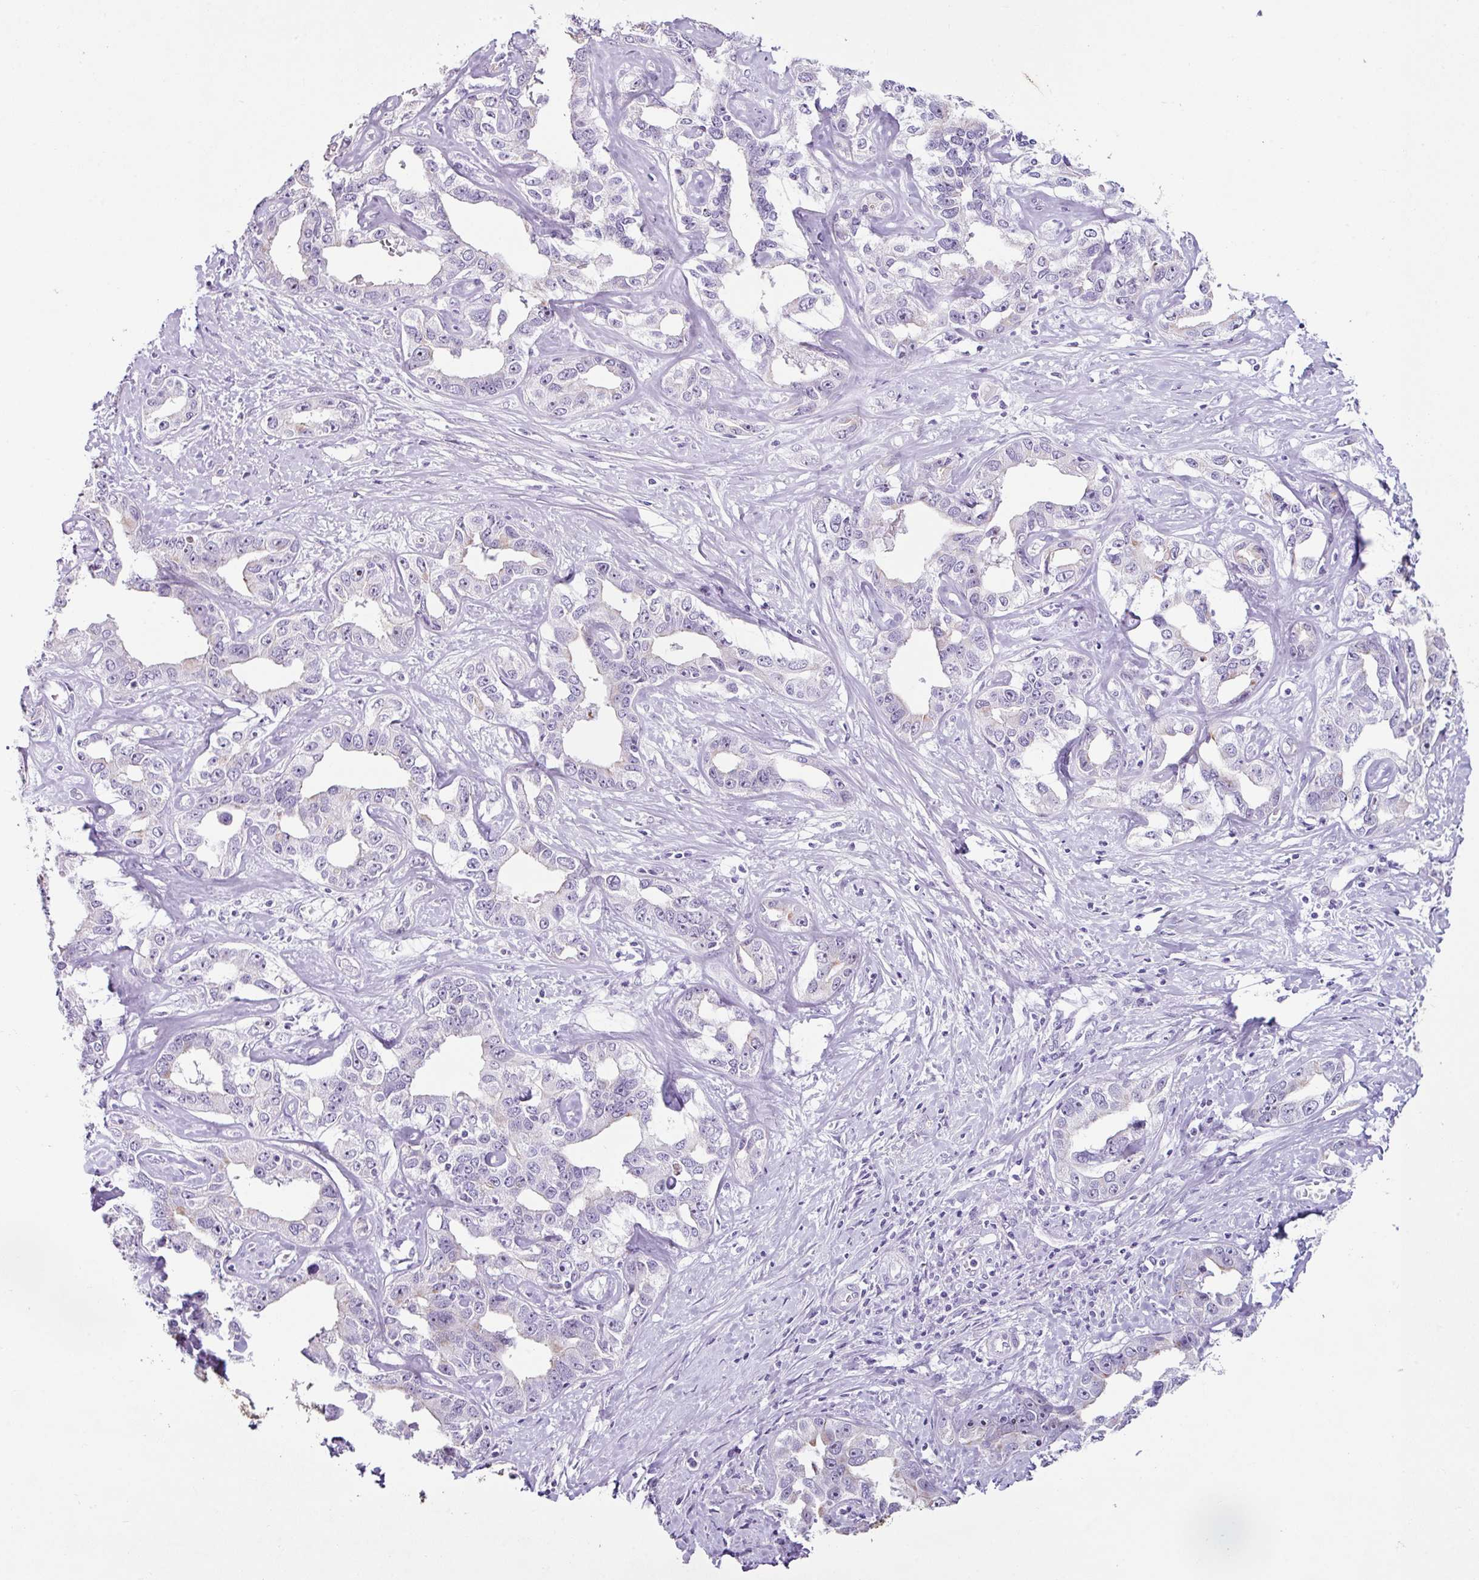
{"staining": {"intensity": "negative", "quantity": "none", "location": "none"}, "tissue": "liver cancer", "cell_type": "Tumor cells", "image_type": "cancer", "snomed": [{"axis": "morphology", "description": "Cholangiocarcinoma"}, {"axis": "topography", "description": "Liver"}], "caption": "High power microscopy photomicrograph of an immunohistochemistry (IHC) photomicrograph of liver cholangiocarcinoma, revealing no significant staining in tumor cells.", "gene": "TRA2A", "patient": {"sex": "male", "age": 59}}